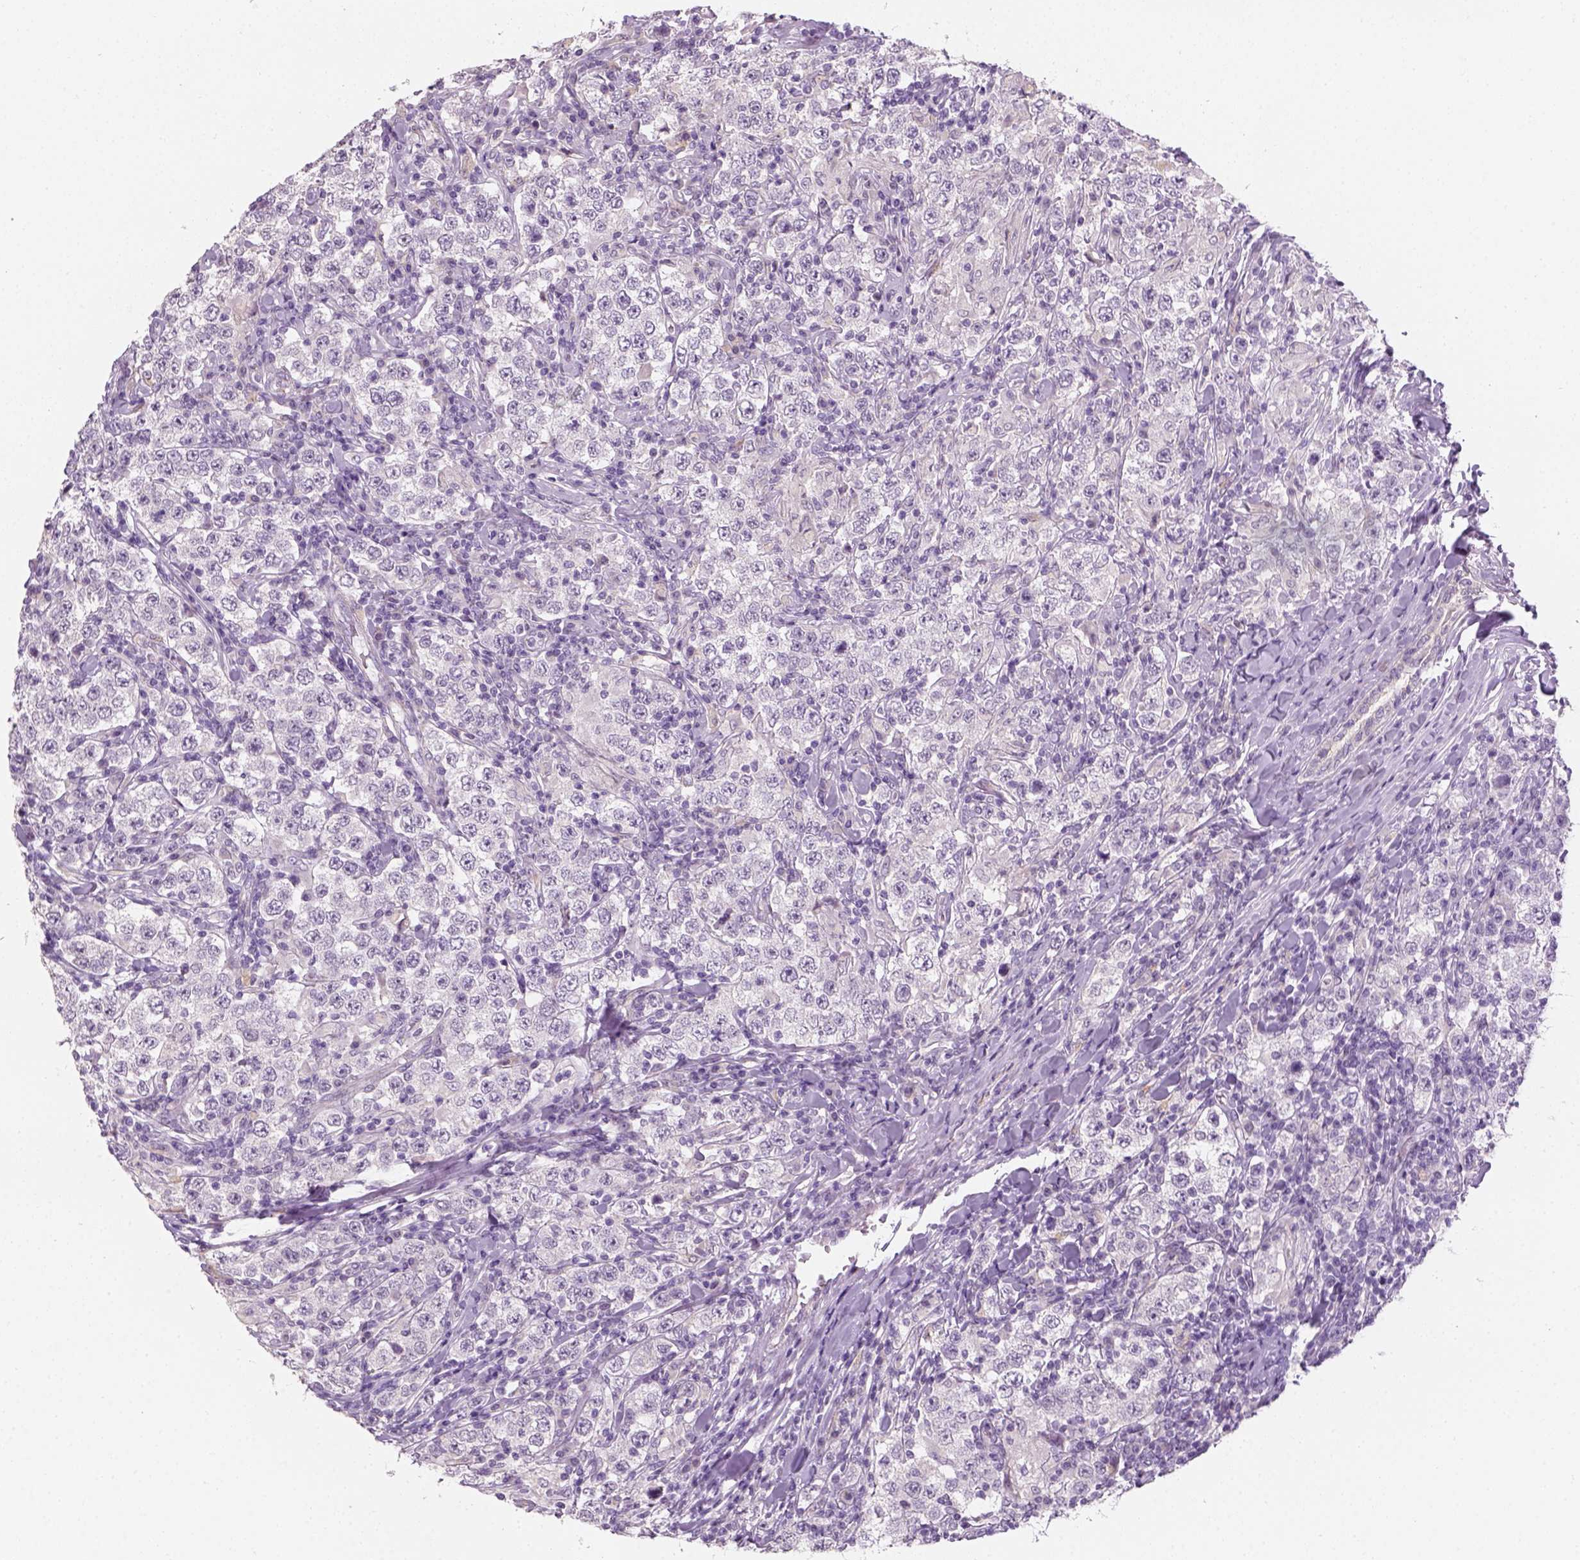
{"staining": {"intensity": "negative", "quantity": "none", "location": "none"}, "tissue": "testis cancer", "cell_type": "Tumor cells", "image_type": "cancer", "snomed": [{"axis": "morphology", "description": "Seminoma, NOS"}, {"axis": "morphology", "description": "Carcinoma, Embryonal, NOS"}, {"axis": "topography", "description": "Testis"}], "caption": "Protein analysis of embryonal carcinoma (testis) displays no significant positivity in tumor cells. The staining is performed using DAB brown chromogen with nuclei counter-stained in using hematoxylin.", "gene": "FAM163B", "patient": {"sex": "male", "age": 41}}